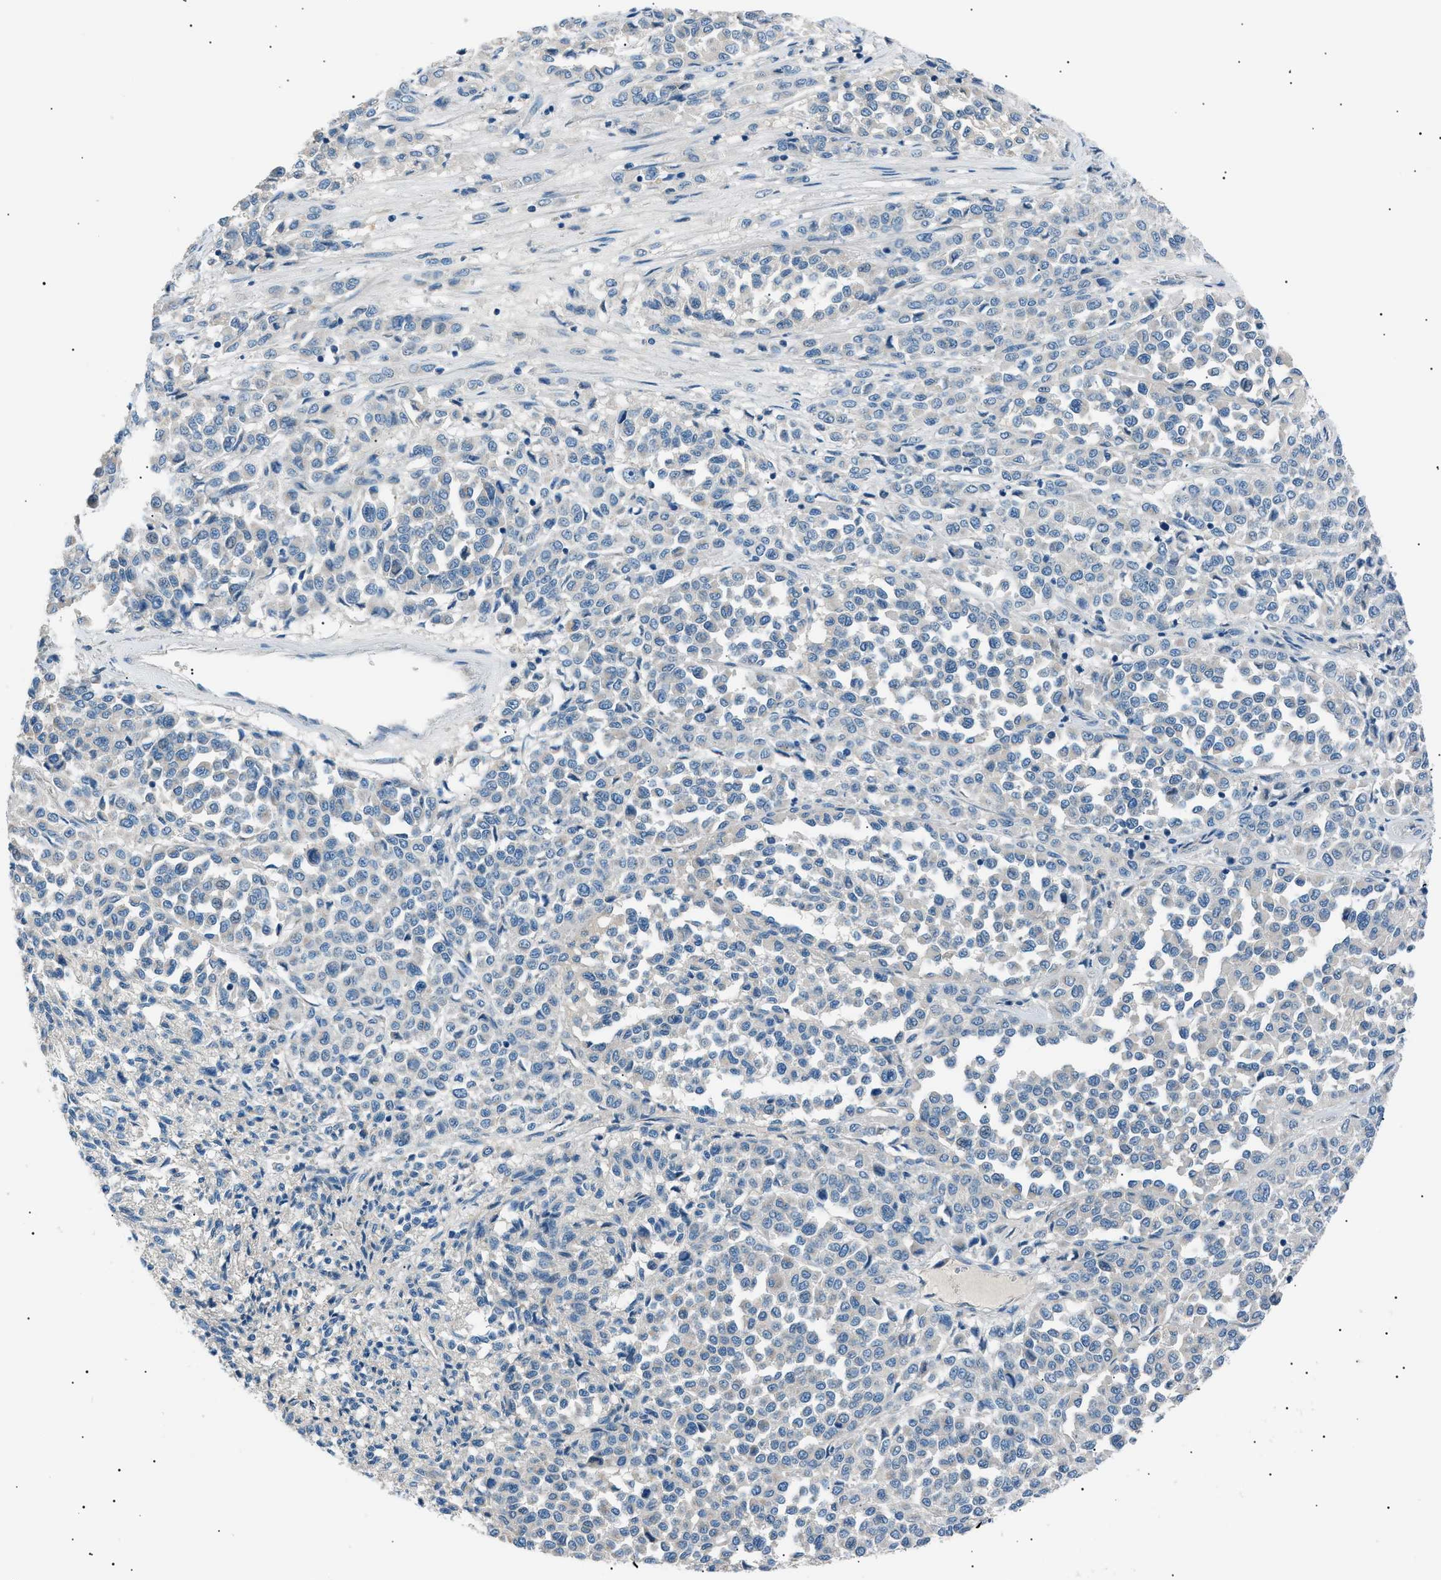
{"staining": {"intensity": "negative", "quantity": "none", "location": "none"}, "tissue": "melanoma", "cell_type": "Tumor cells", "image_type": "cancer", "snomed": [{"axis": "morphology", "description": "Malignant melanoma, Metastatic site"}, {"axis": "topography", "description": "Pancreas"}], "caption": "The IHC histopathology image has no significant expression in tumor cells of melanoma tissue.", "gene": "LRRC37B", "patient": {"sex": "female", "age": 30}}